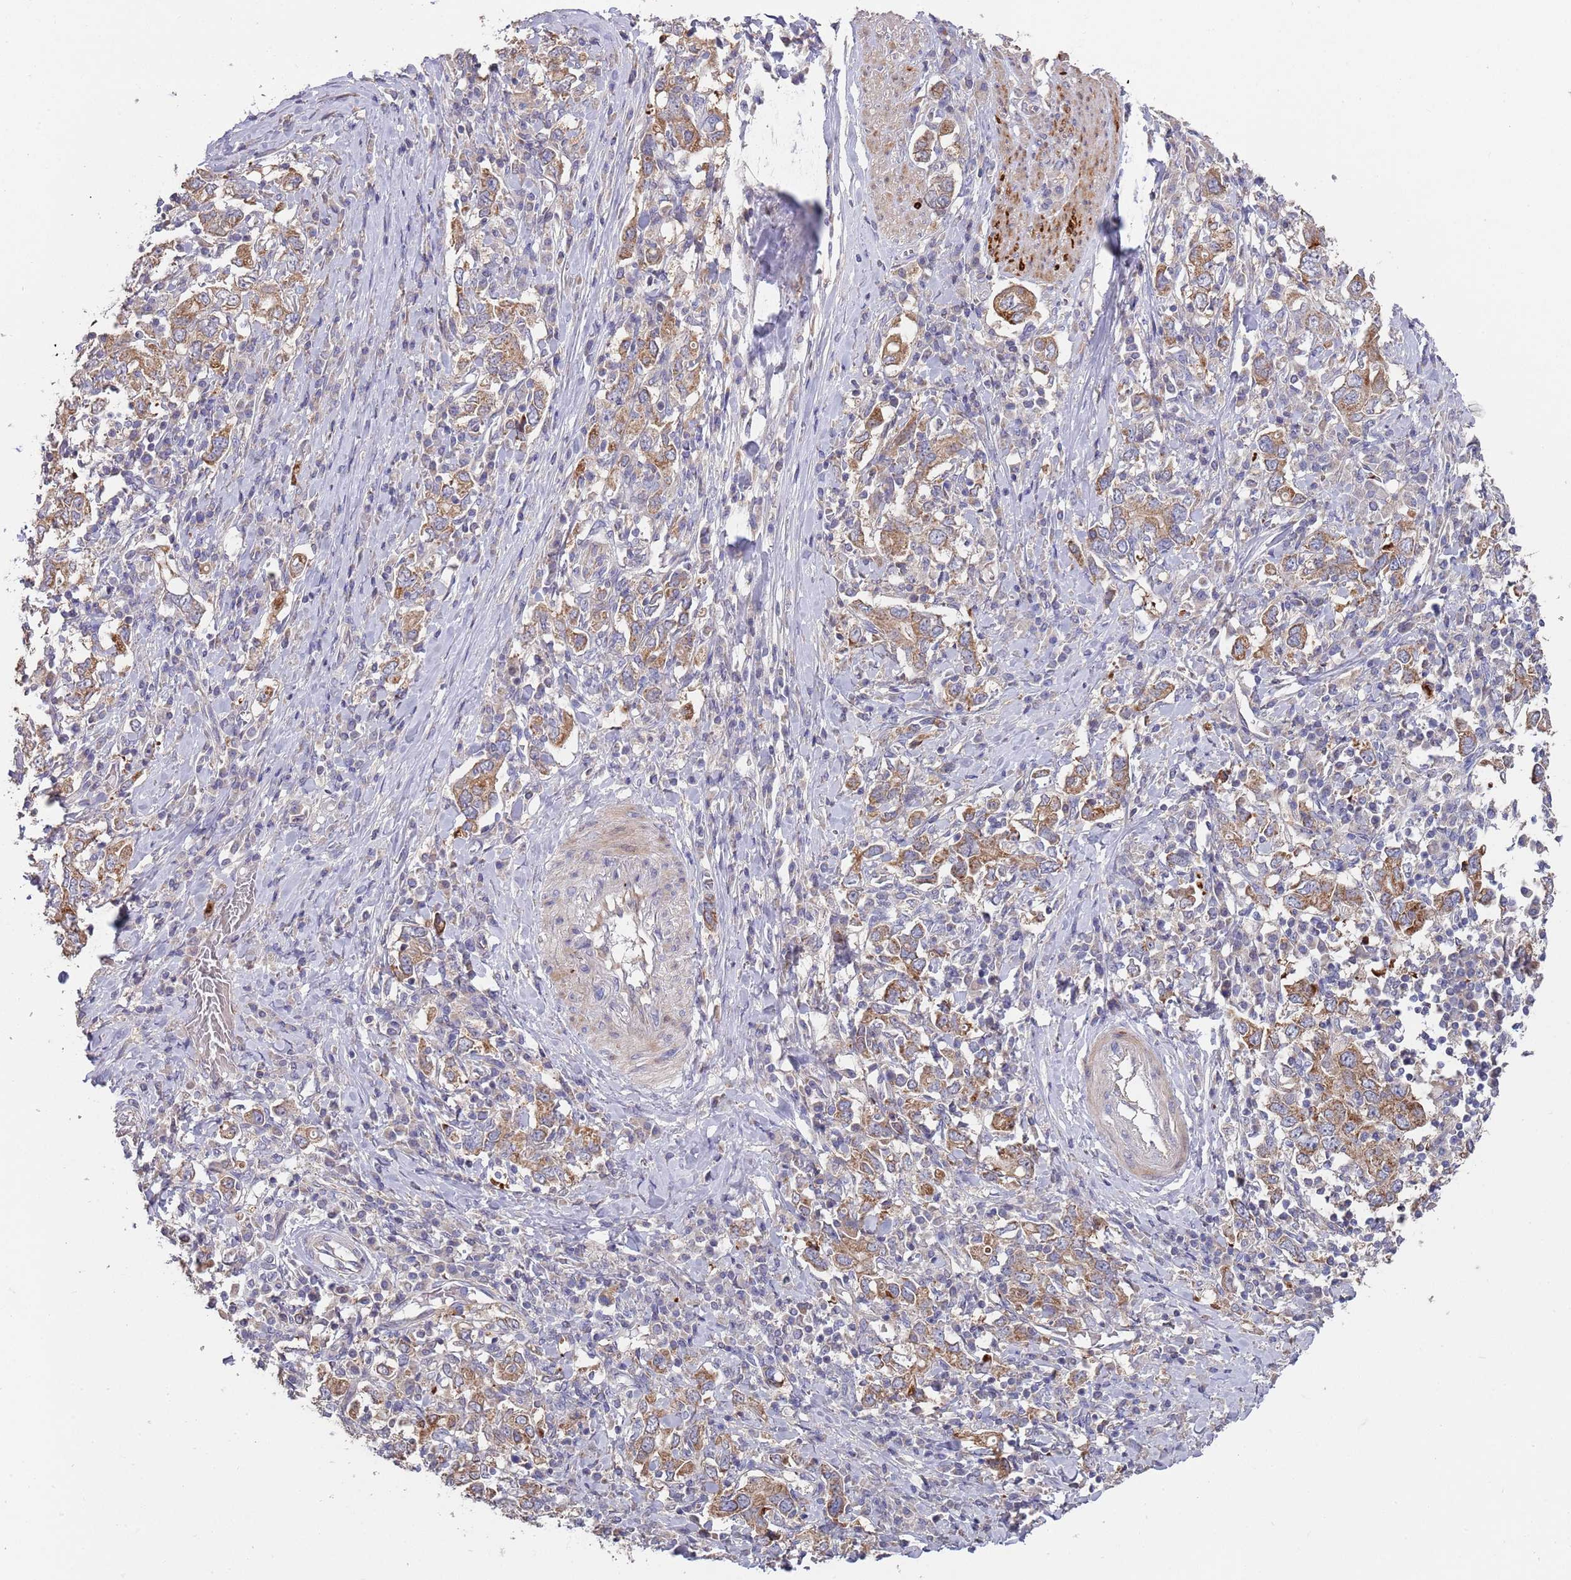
{"staining": {"intensity": "moderate", "quantity": ">75%", "location": "cytoplasmic/membranous"}, "tissue": "stomach cancer", "cell_type": "Tumor cells", "image_type": "cancer", "snomed": [{"axis": "morphology", "description": "Adenocarcinoma, NOS"}, {"axis": "topography", "description": "Stomach, upper"}, {"axis": "topography", "description": "Stomach"}], "caption": "A high-resolution image shows immunohistochemistry staining of stomach adenocarcinoma, which reveals moderate cytoplasmic/membranous positivity in approximately >75% of tumor cells.", "gene": "ABCC10", "patient": {"sex": "male", "age": 62}}